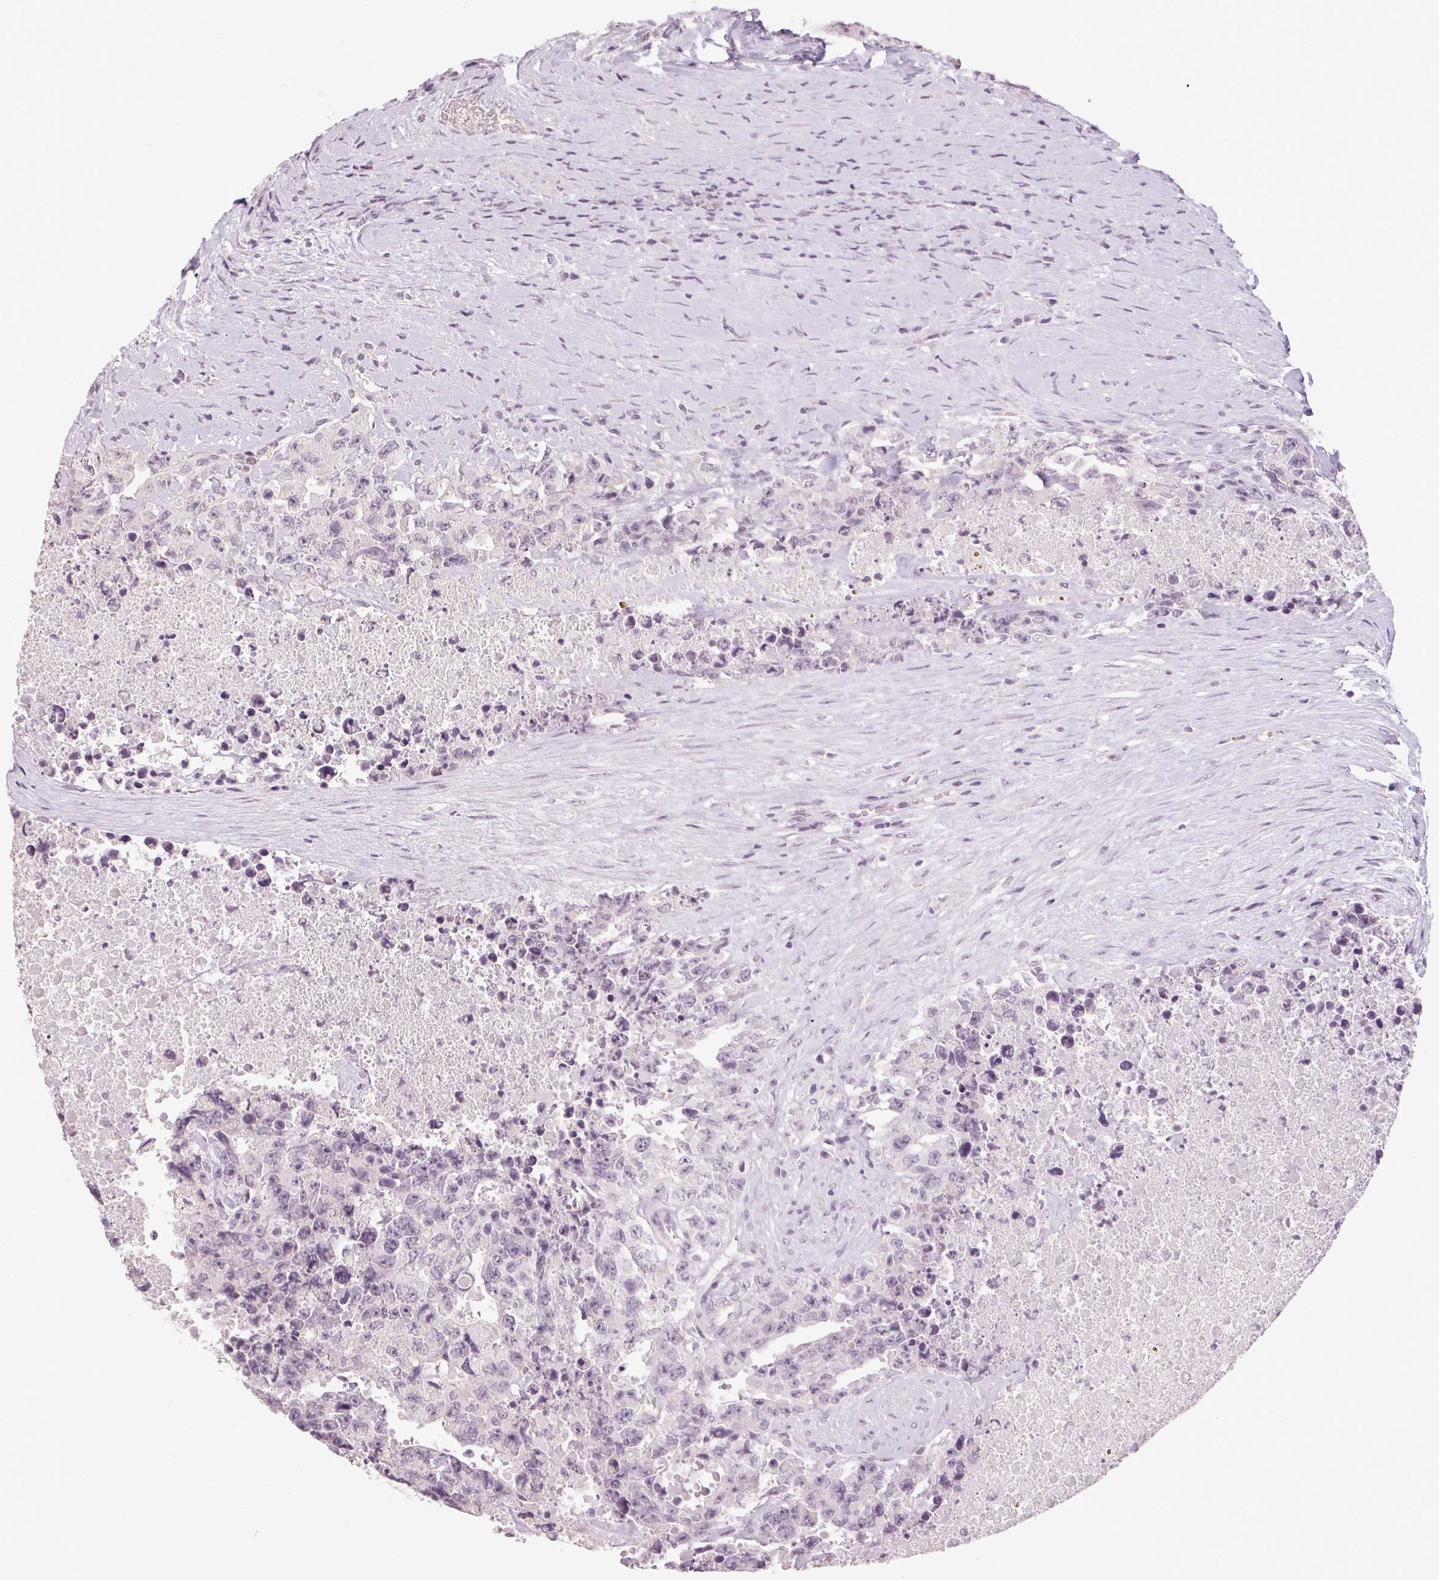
{"staining": {"intensity": "negative", "quantity": "none", "location": "none"}, "tissue": "testis cancer", "cell_type": "Tumor cells", "image_type": "cancer", "snomed": [{"axis": "morphology", "description": "Carcinoma, Embryonal, NOS"}, {"axis": "topography", "description": "Testis"}], "caption": "Human testis embryonal carcinoma stained for a protein using immunohistochemistry (IHC) shows no positivity in tumor cells.", "gene": "POMC", "patient": {"sex": "male", "age": 24}}